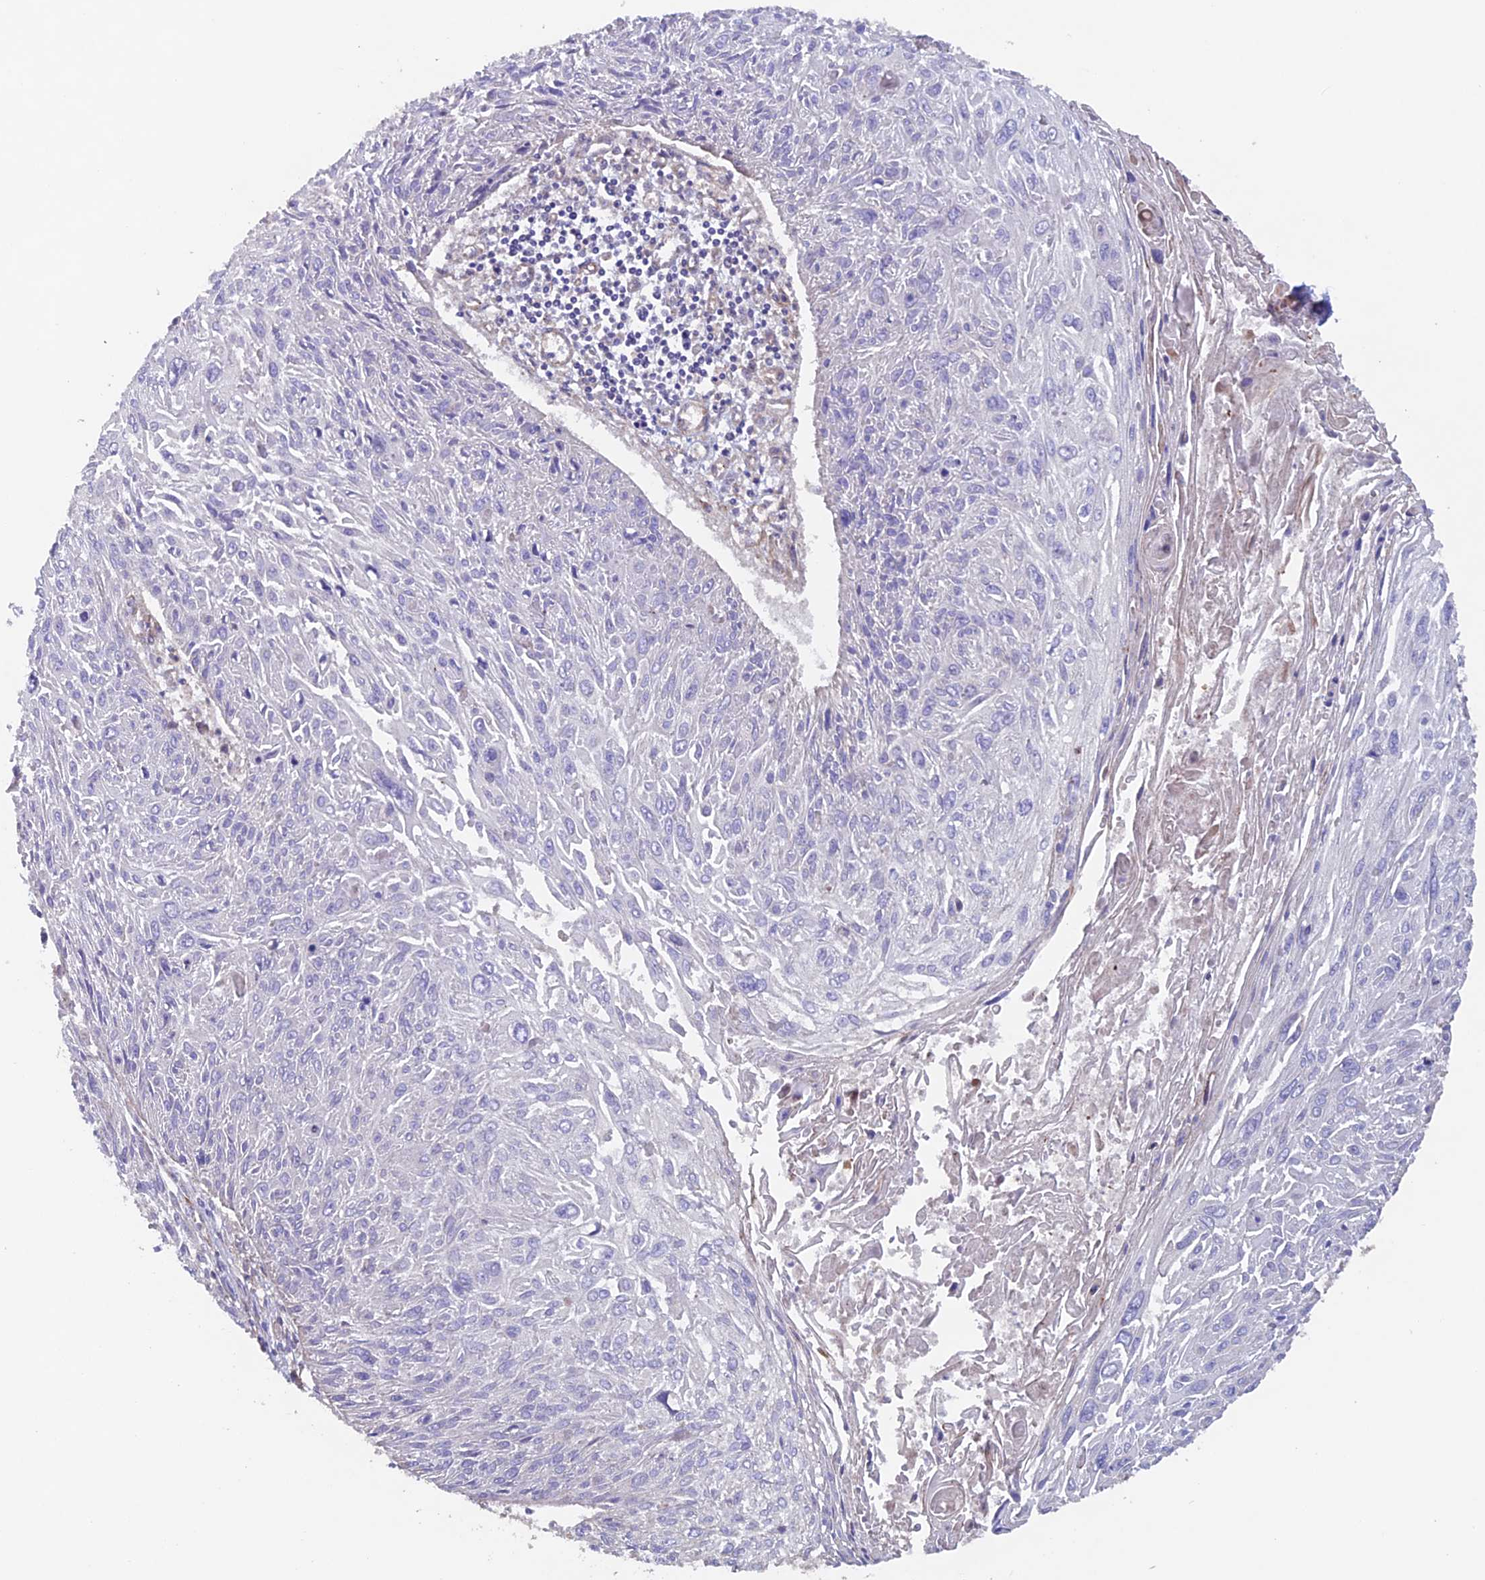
{"staining": {"intensity": "weak", "quantity": "<25%", "location": "cytoplasmic/membranous"}, "tissue": "cervical cancer", "cell_type": "Tumor cells", "image_type": "cancer", "snomed": [{"axis": "morphology", "description": "Squamous cell carcinoma, NOS"}, {"axis": "topography", "description": "Cervix"}], "caption": "This is an immunohistochemistry (IHC) photomicrograph of human cervical cancer. There is no positivity in tumor cells.", "gene": "MRPL1", "patient": {"sex": "female", "age": 51}}